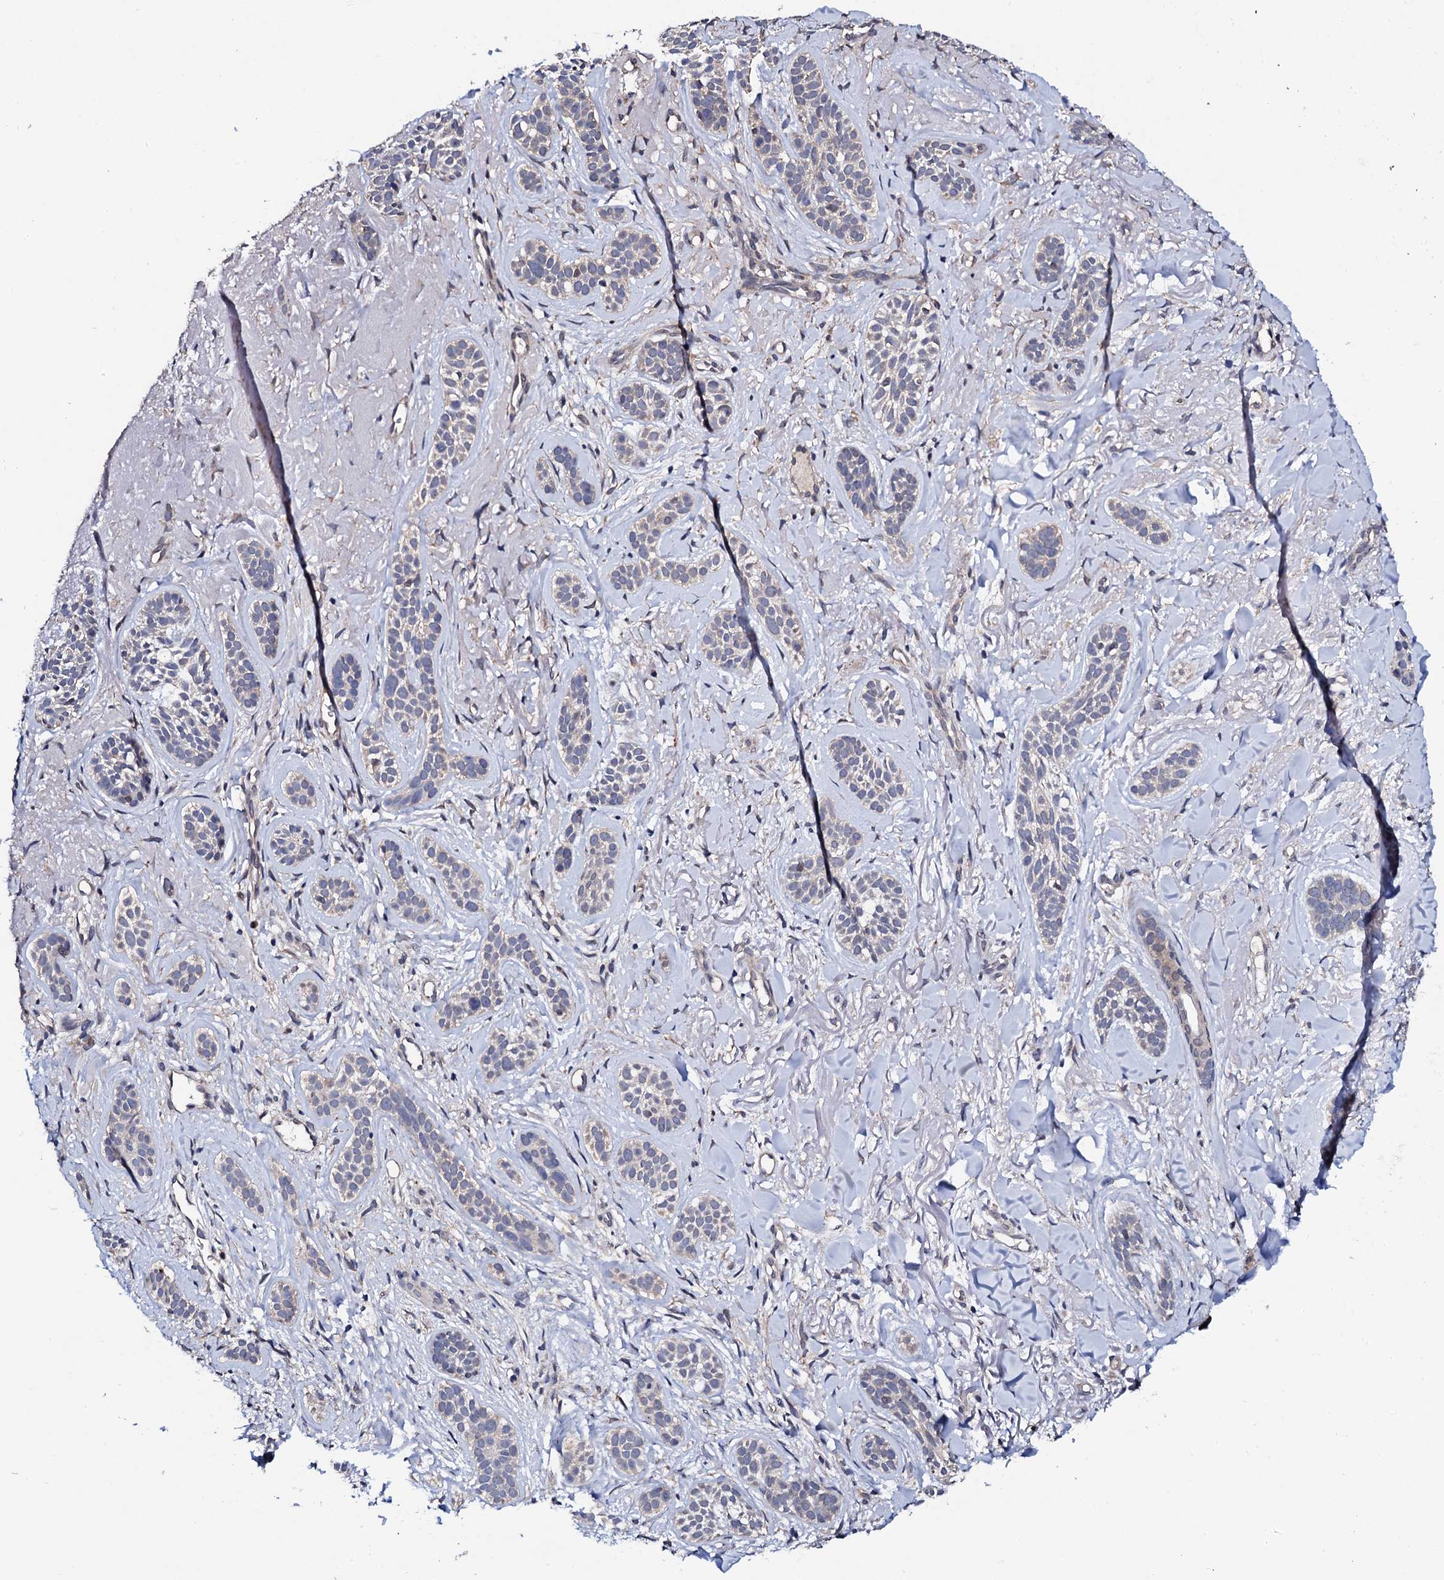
{"staining": {"intensity": "negative", "quantity": "none", "location": "none"}, "tissue": "skin cancer", "cell_type": "Tumor cells", "image_type": "cancer", "snomed": [{"axis": "morphology", "description": "Basal cell carcinoma"}, {"axis": "topography", "description": "Skin"}], "caption": "Human basal cell carcinoma (skin) stained for a protein using immunohistochemistry (IHC) demonstrates no expression in tumor cells.", "gene": "IP6K1", "patient": {"sex": "male", "age": 71}}